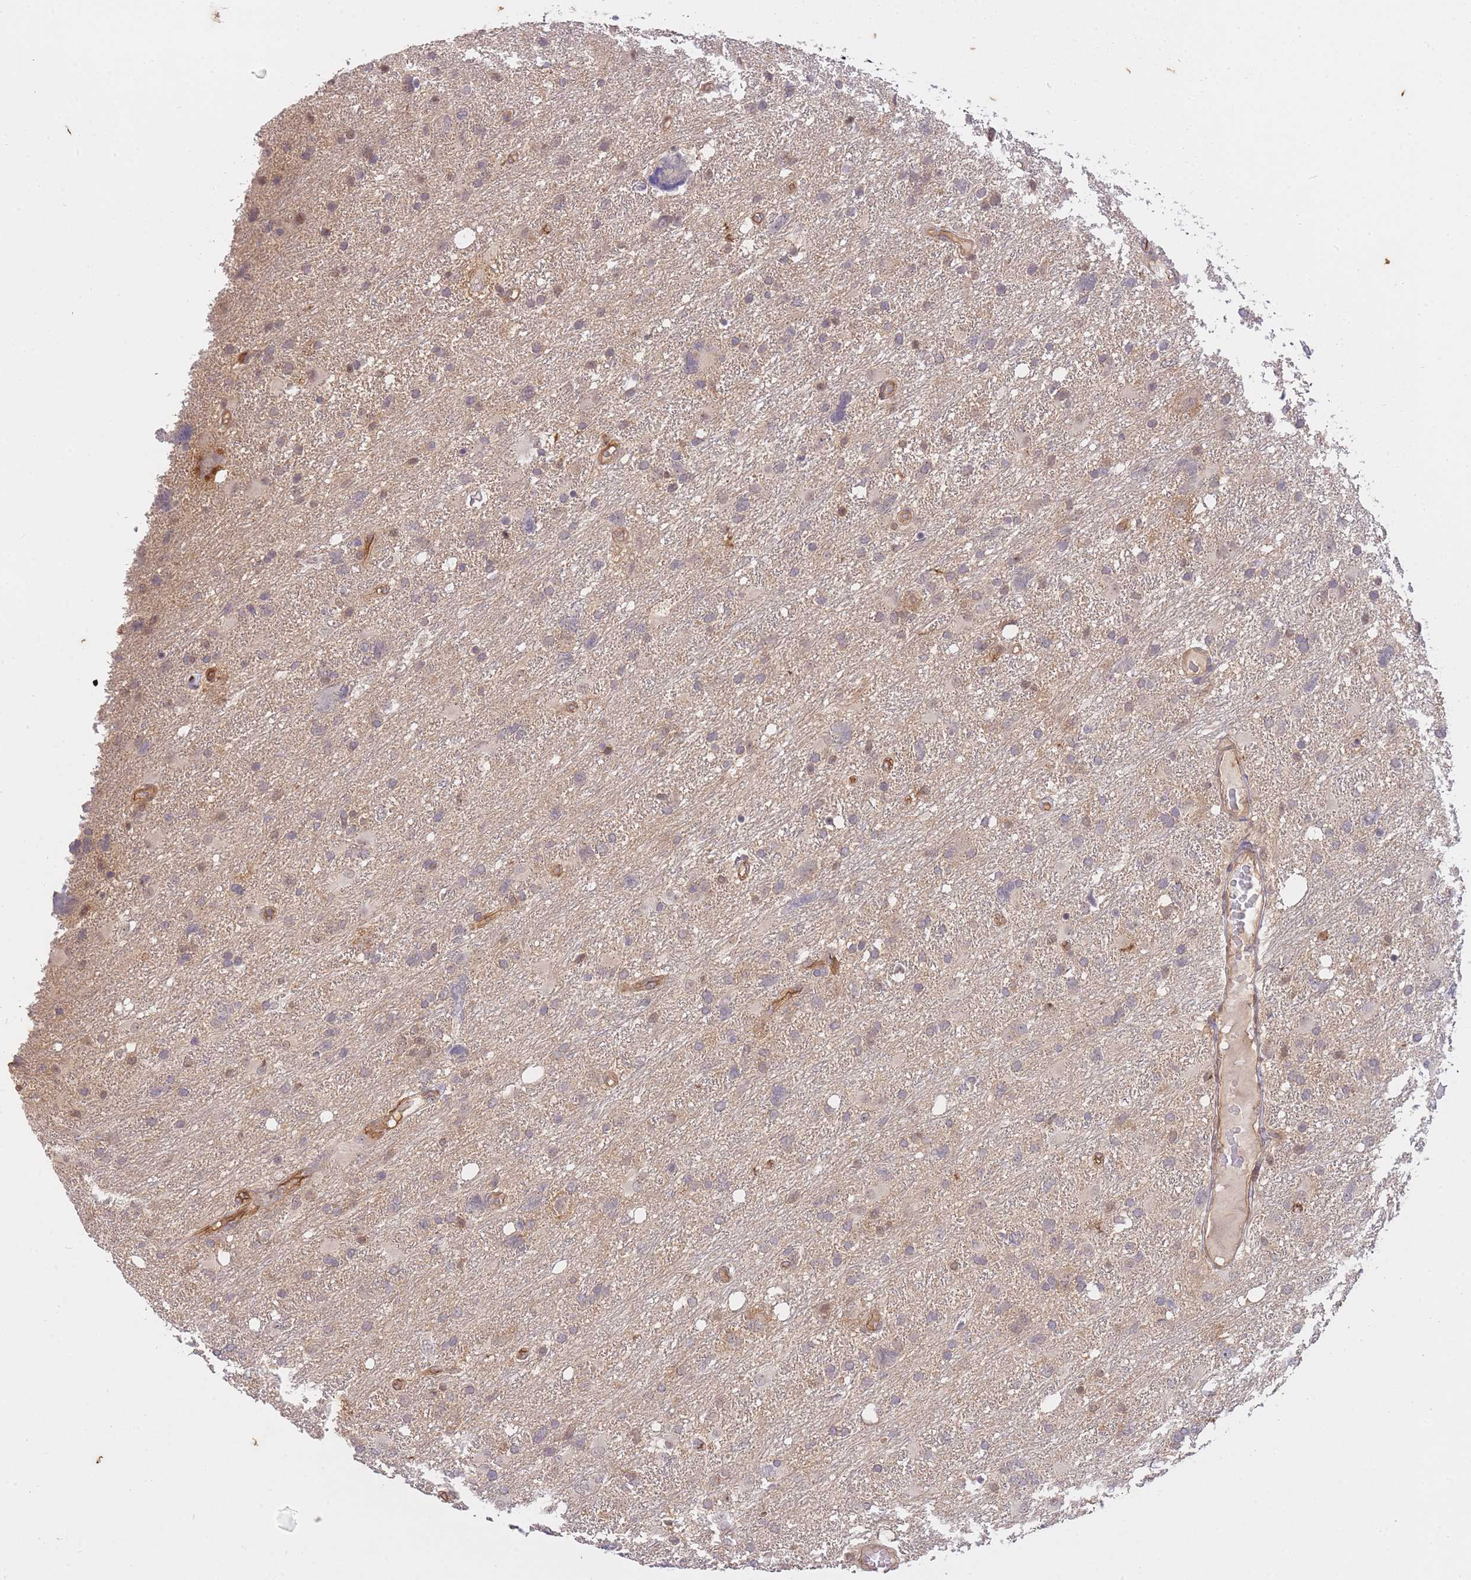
{"staining": {"intensity": "weak", "quantity": "<25%", "location": "cytoplasmic/membranous"}, "tissue": "glioma", "cell_type": "Tumor cells", "image_type": "cancer", "snomed": [{"axis": "morphology", "description": "Glioma, malignant, High grade"}, {"axis": "topography", "description": "Brain"}], "caption": "Histopathology image shows no protein positivity in tumor cells of glioma tissue.", "gene": "ST8SIA4", "patient": {"sex": "male", "age": 61}}